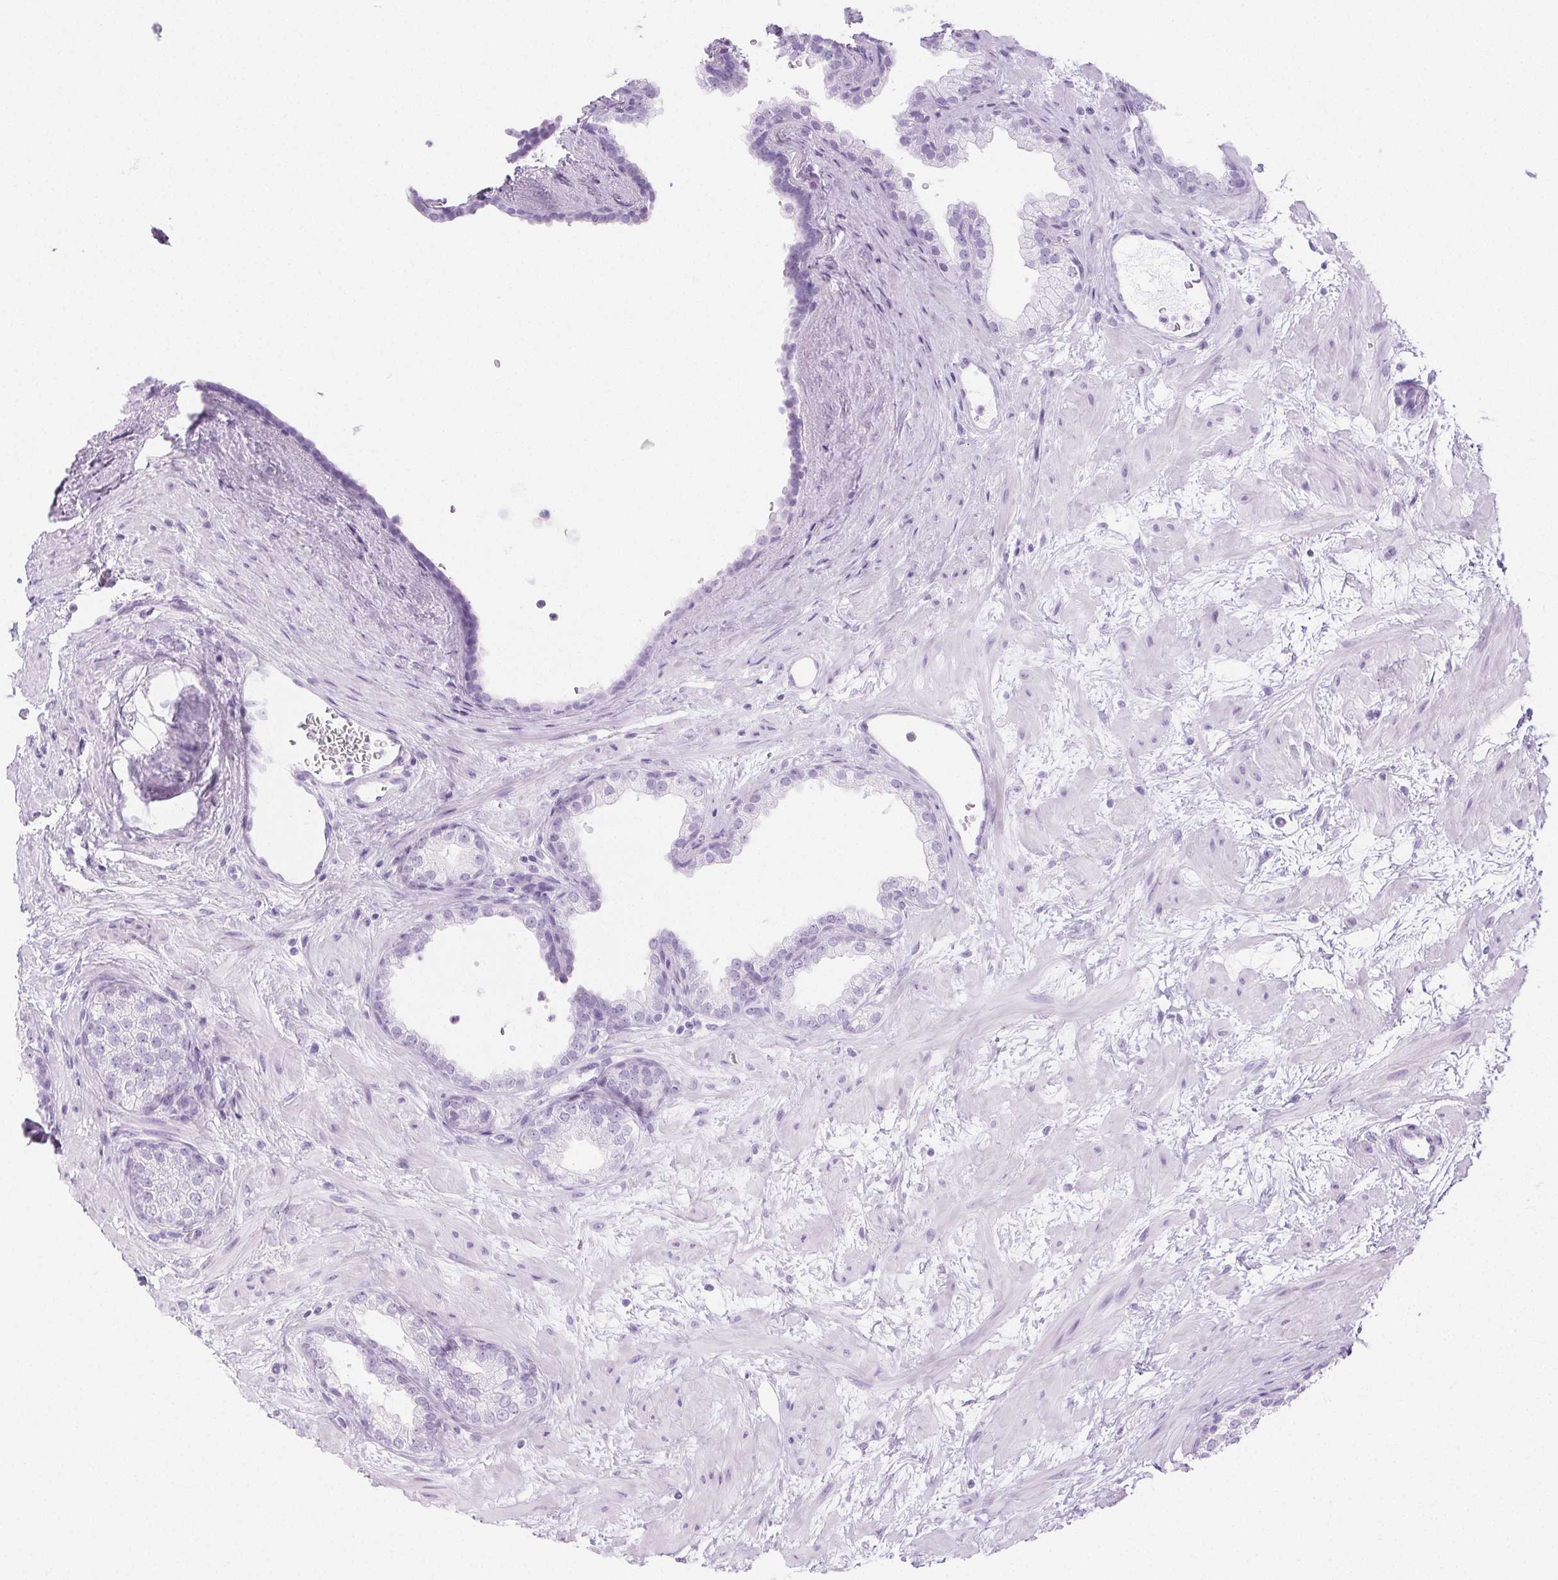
{"staining": {"intensity": "negative", "quantity": "none", "location": "none"}, "tissue": "prostate", "cell_type": "Glandular cells", "image_type": "normal", "snomed": [{"axis": "morphology", "description": "Normal tissue, NOS"}, {"axis": "topography", "description": "Prostate"}], "caption": "IHC micrograph of normal prostate stained for a protein (brown), which displays no staining in glandular cells.", "gene": "PI3", "patient": {"sex": "male", "age": 37}}